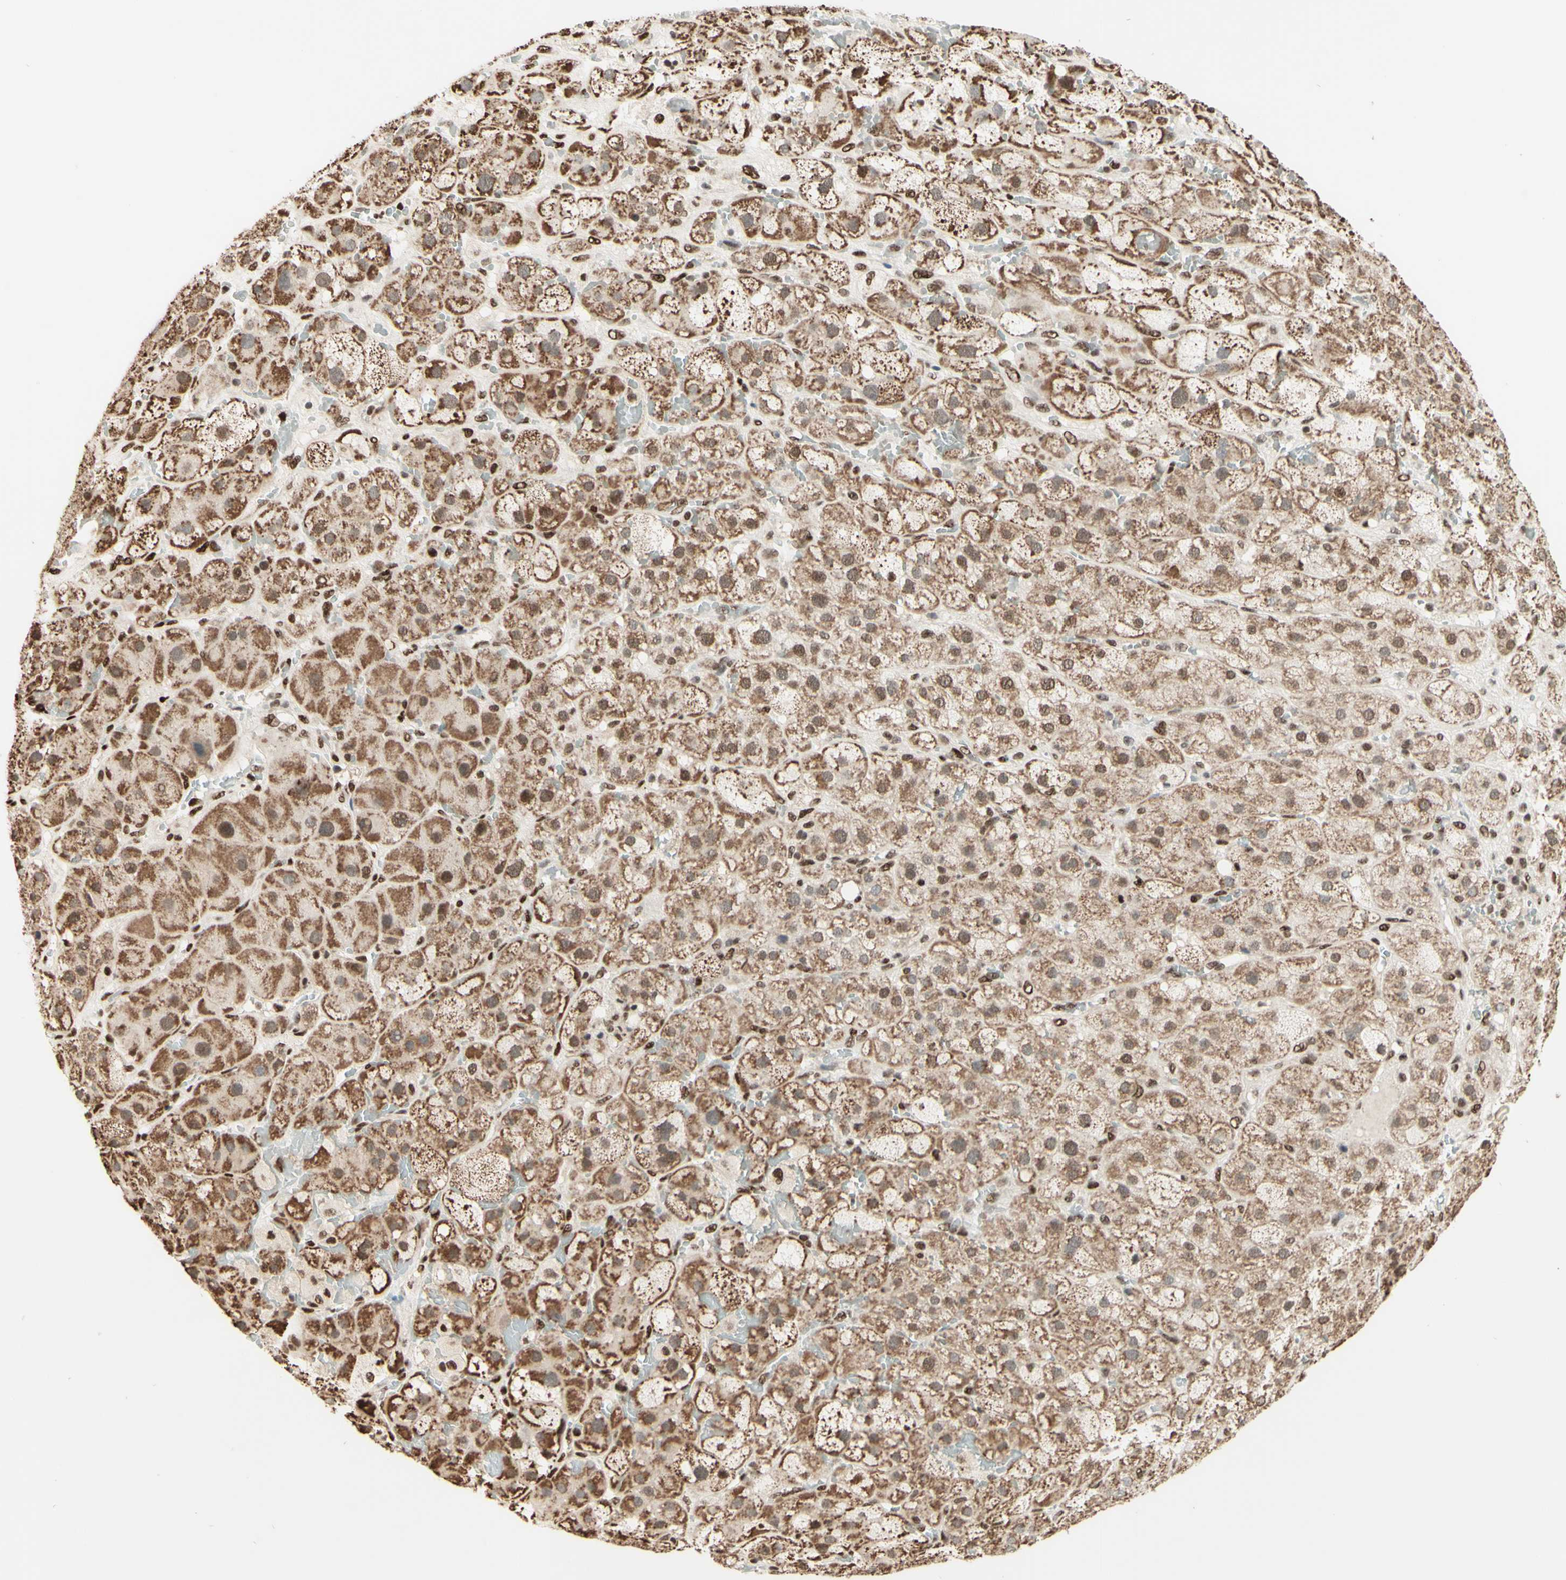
{"staining": {"intensity": "moderate", "quantity": ">75%", "location": "cytoplasmic/membranous,nuclear"}, "tissue": "adrenal gland", "cell_type": "Glandular cells", "image_type": "normal", "snomed": [{"axis": "morphology", "description": "Normal tissue, NOS"}, {"axis": "topography", "description": "Adrenal gland"}], "caption": "Immunohistochemistry staining of unremarkable adrenal gland, which displays medium levels of moderate cytoplasmic/membranous,nuclear staining in about >75% of glandular cells indicating moderate cytoplasmic/membranous,nuclear protein staining. The staining was performed using DAB (3,3'-diaminobenzidine) (brown) for protein detection and nuclei were counterstained in hematoxylin (blue).", "gene": "NR3C1", "patient": {"sex": "female", "age": 47}}